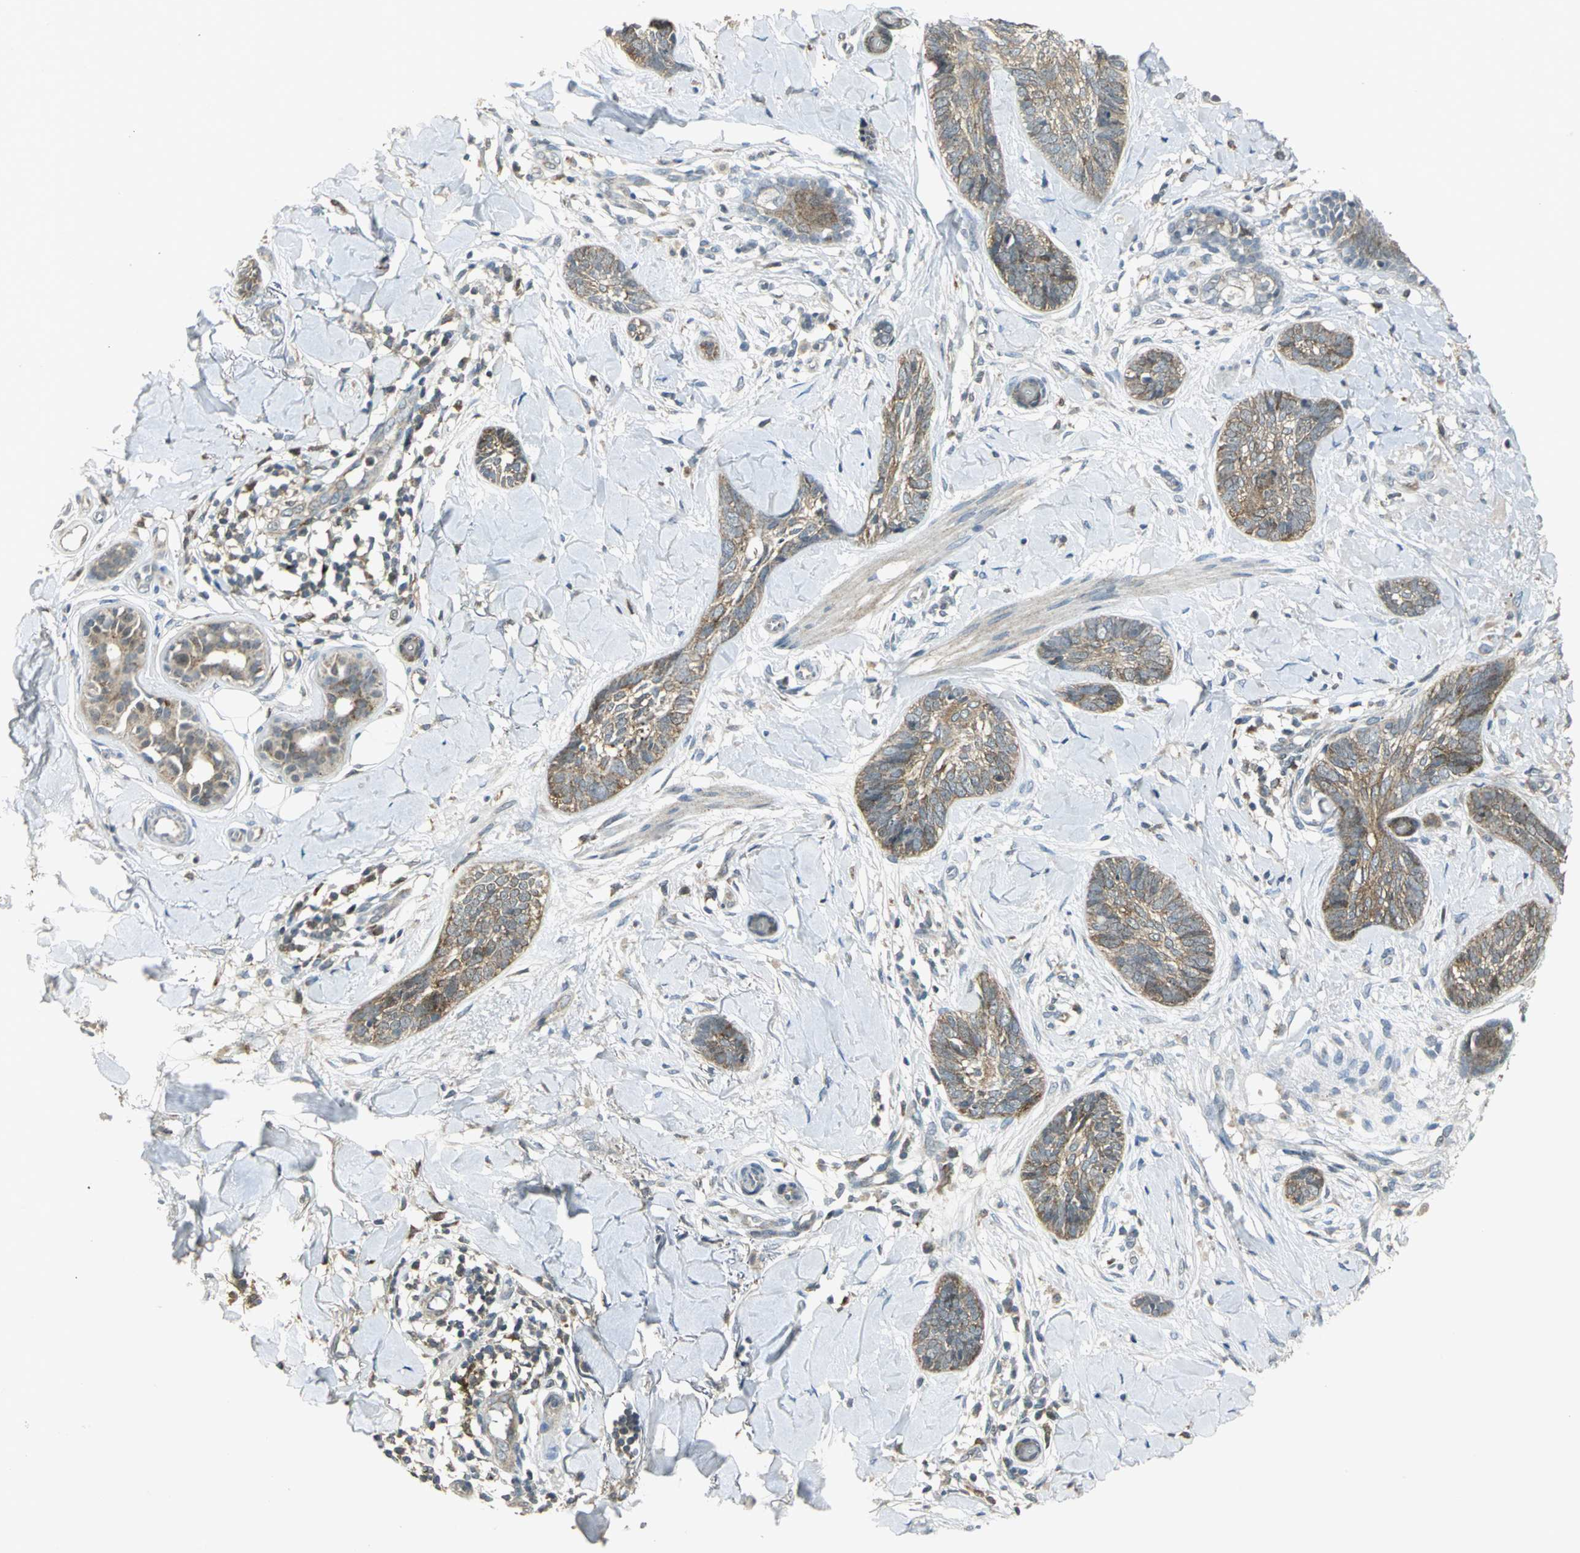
{"staining": {"intensity": "moderate", "quantity": ">75%", "location": "cytoplasmic/membranous"}, "tissue": "skin cancer", "cell_type": "Tumor cells", "image_type": "cancer", "snomed": [{"axis": "morphology", "description": "Basal cell carcinoma"}, {"axis": "topography", "description": "Skin"}], "caption": "Immunohistochemistry photomicrograph of neoplastic tissue: skin basal cell carcinoma stained using immunohistochemistry (IHC) reveals medium levels of moderate protein expression localized specifically in the cytoplasmic/membranous of tumor cells, appearing as a cytoplasmic/membranous brown color.", "gene": "MAPK8IP3", "patient": {"sex": "female", "age": 58}}